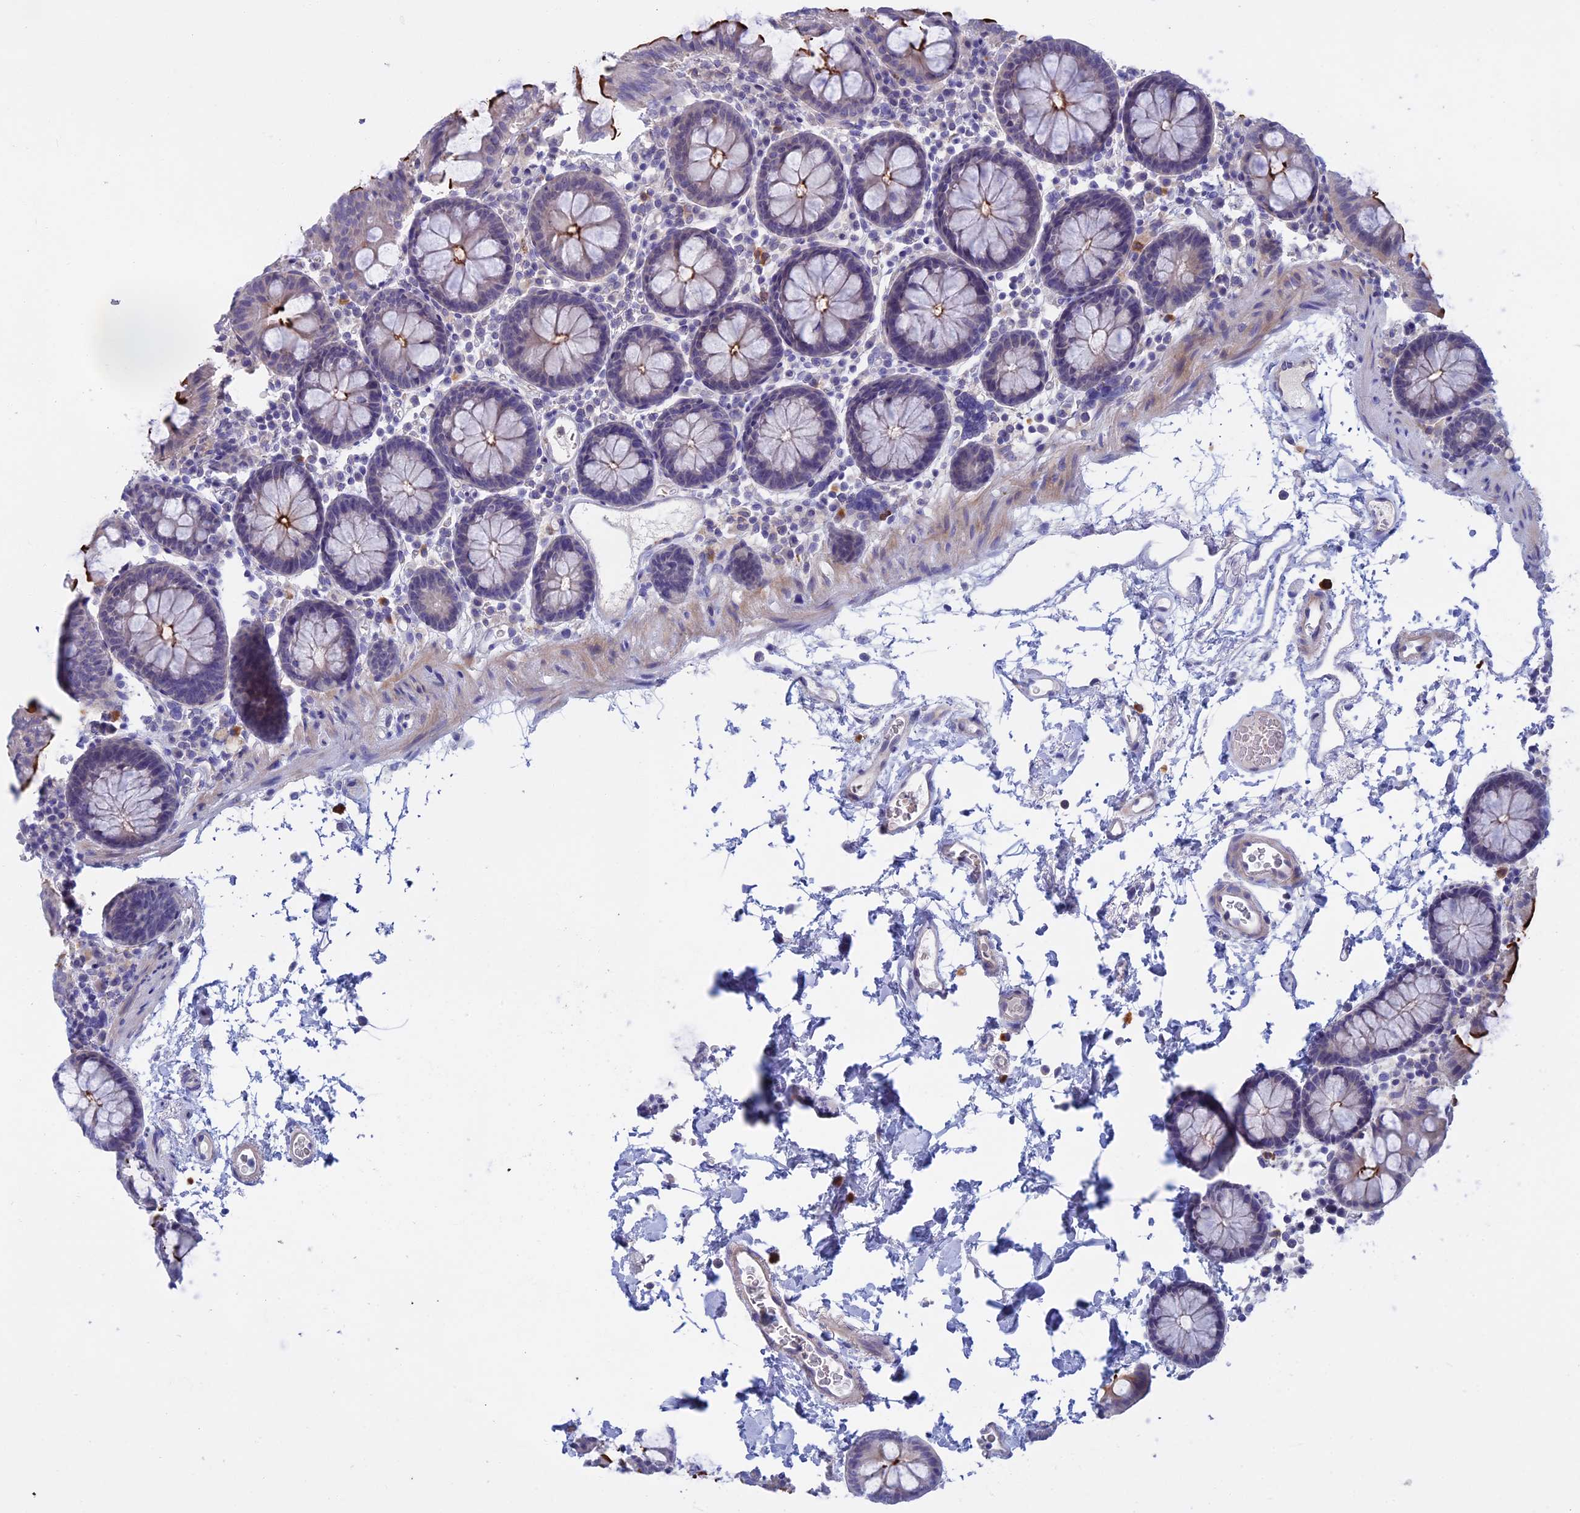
{"staining": {"intensity": "negative", "quantity": "none", "location": "none"}, "tissue": "colon", "cell_type": "Endothelial cells", "image_type": "normal", "snomed": [{"axis": "morphology", "description": "Normal tissue, NOS"}, {"axis": "topography", "description": "Colon"}], "caption": "IHC photomicrograph of unremarkable colon stained for a protein (brown), which demonstrates no positivity in endothelial cells.", "gene": "SLC2A6", "patient": {"sex": "male", "age": 75}}